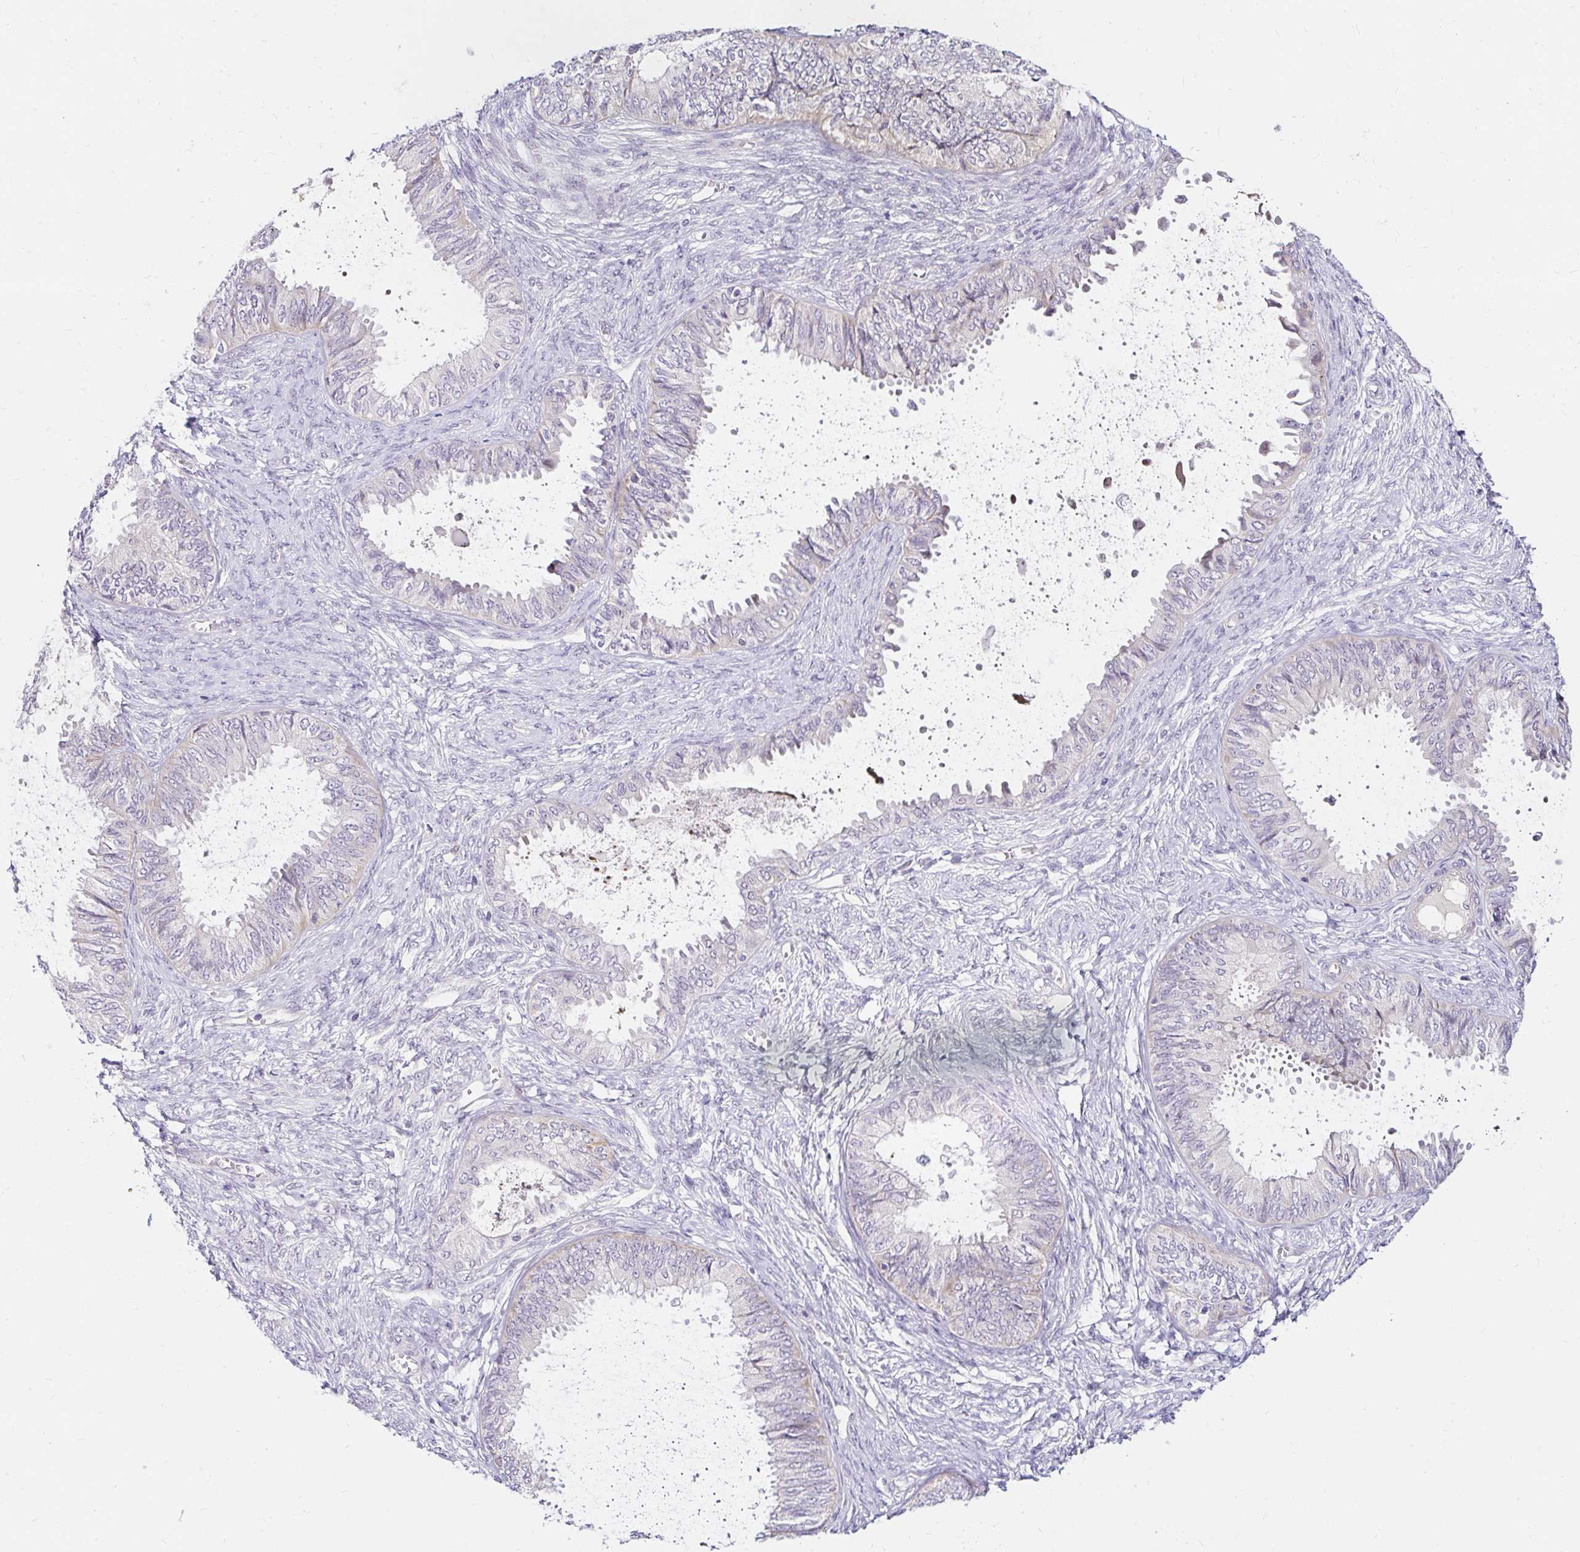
{"staining": {"intensity": "negative", "quantity": "none", "location": "none"}, "tissue": "ovarian cancer", "cell_type": "Tumor cells", "image_type": "cancer", "snomed": [{"axis": "morphology", "description": "Carcinoma, endometroid"}, {"axis": "topography", "description": "Ovary"}], "caption": "Tumor cells show no significant protein positivity in ovarian cancer (endometroid carcinoma).", "gene": "GUCY1A1", "patient": {"sex": "female", "age": 70}}